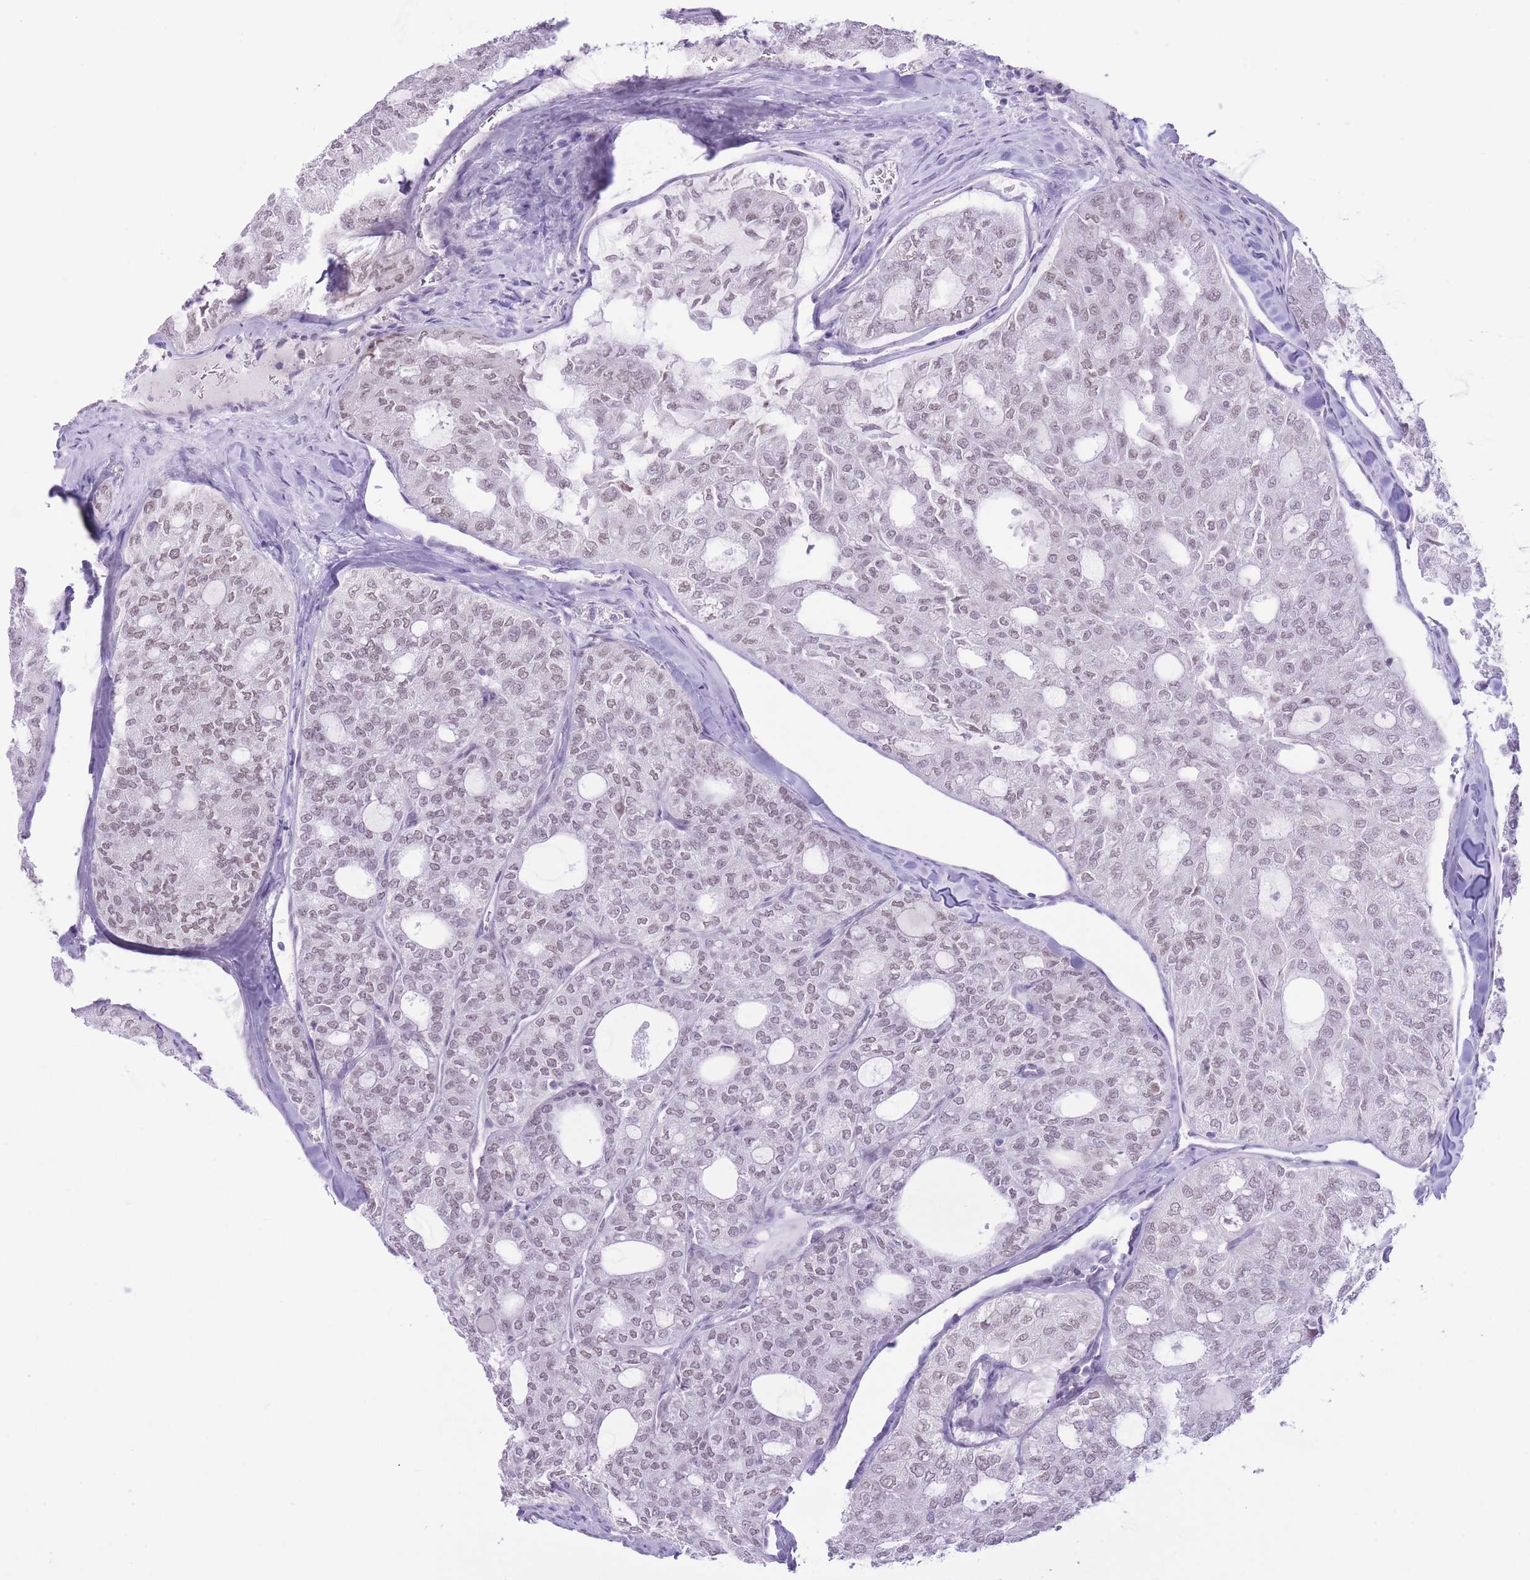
{"staining": {"intensity": "weak", "quantity": ">75%", "location": "nuclear"}, "tissue": "thyroid cancer", "cell_type": "Tumor cells", "image_type": "cancer", "snomed": [{"axis": "morphology", "description": "Follicular adenoma carcinoma, NOS"}, {"axis": "topography", "description": "Thyroid gland"}], "caption": "Brown immunohistochemical staining in thyroid cancer demonstrates weak nuclear positivity in about >75% of tumor cells. (Brightfield microscopy of DAB IHC at high magnification).", "gene": "ZBED5", "patient": {"sex": "male", "age": 75}}